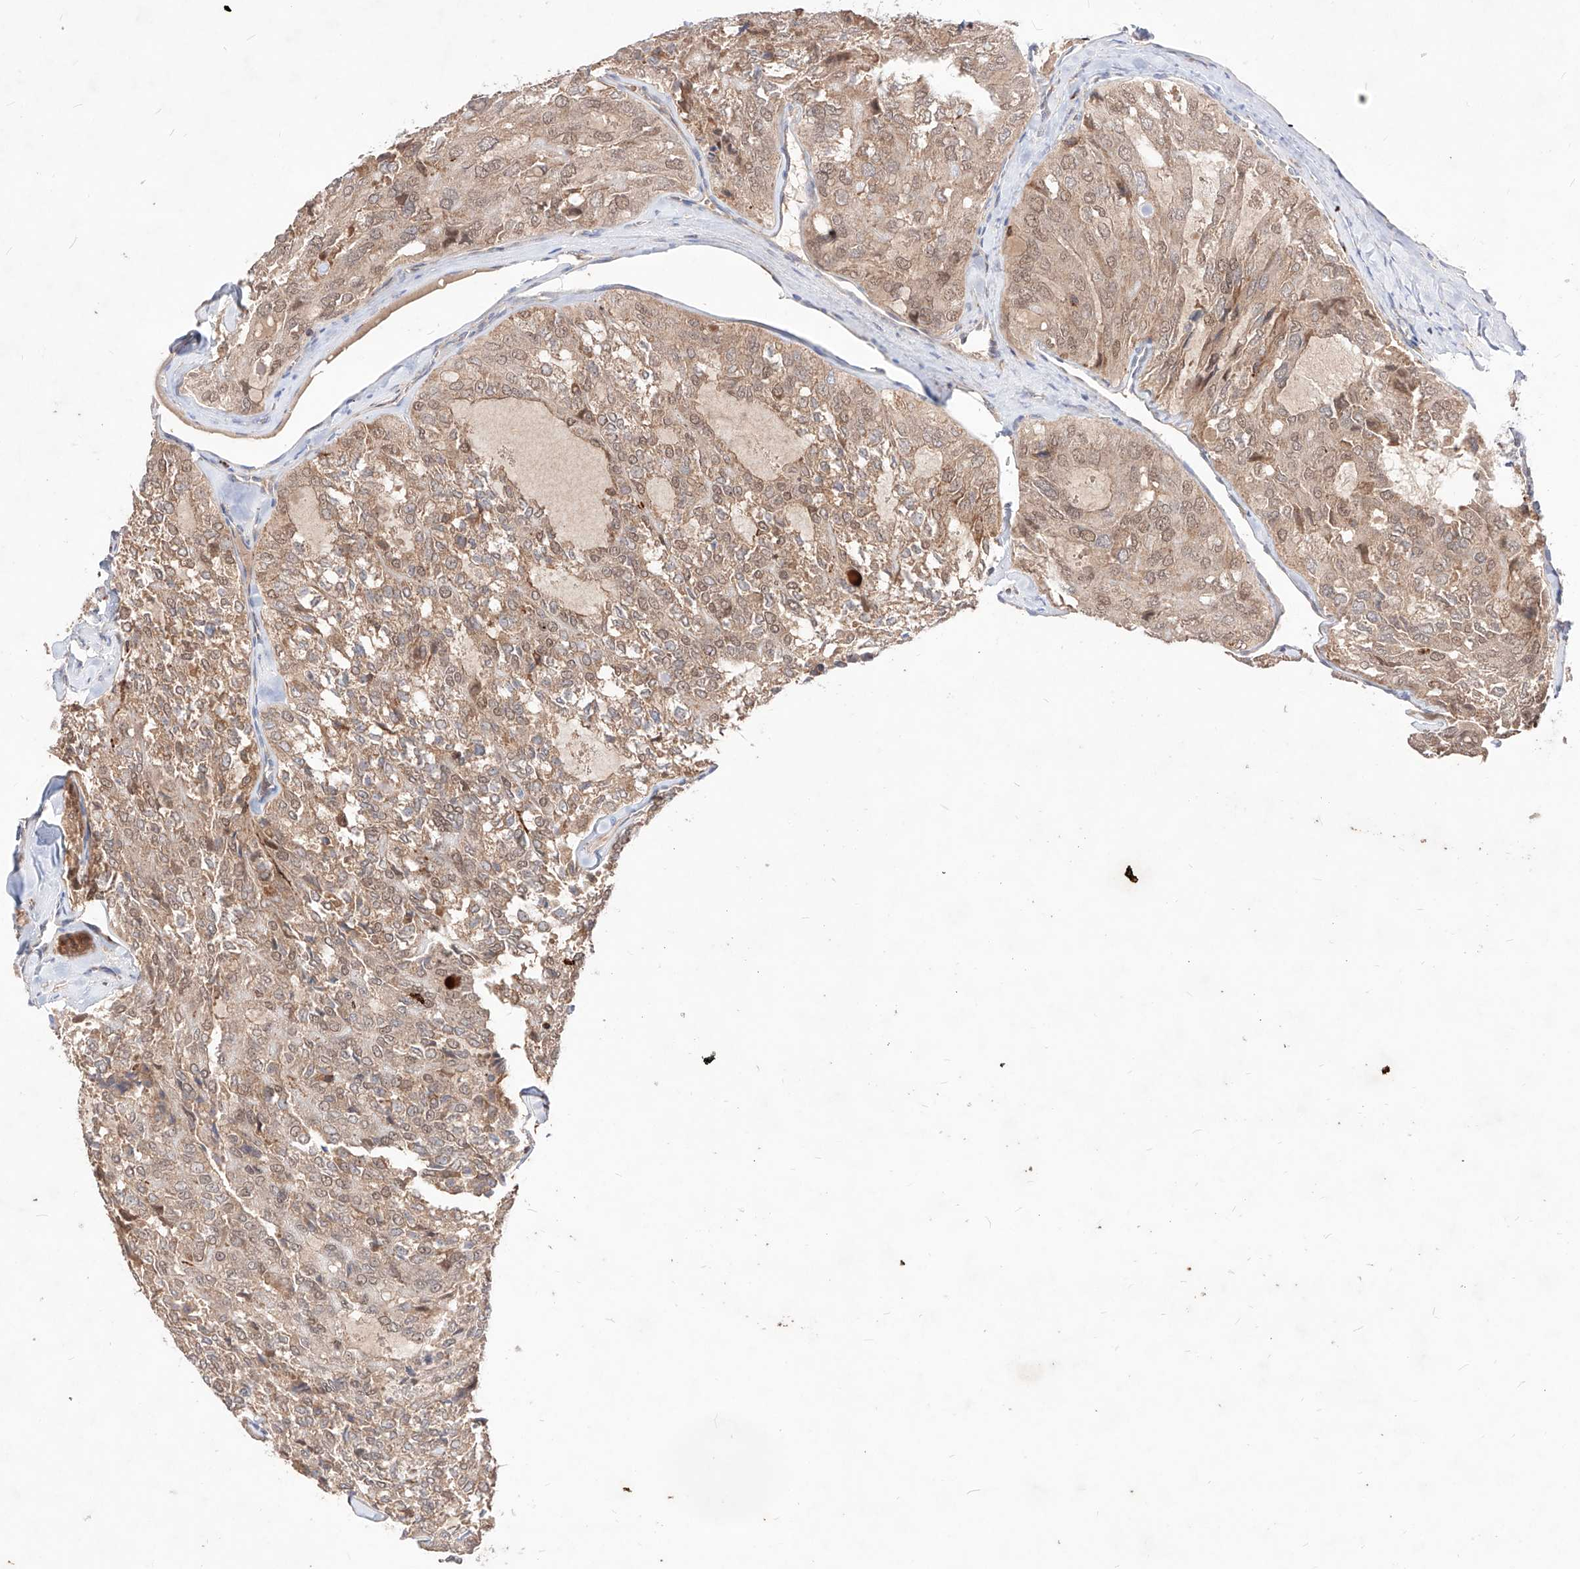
{"staining": {"intensity": "weak", "quantity": ">75%", "location": "cytoplasmic/membranous,nuclear"}, "tissue": "thyroid cancer", "cell_type": "Tumor cells", "image_type": "cancer", "snomed": [{"axis": "morphology", "description": "Follicular adenoma carcinoma, NOS"}, {"axis": "topography", "description": "Thyroid gland"}], "caption": "Follicular adenoma carcinoma (thyroid) stained with a brown dye shows weak cytoplasmic/membranous and nuclear positive expression in about >75% of tumor cells.", "gene": "TSNAX", "patient": {"sex": "male", "age": 75}}